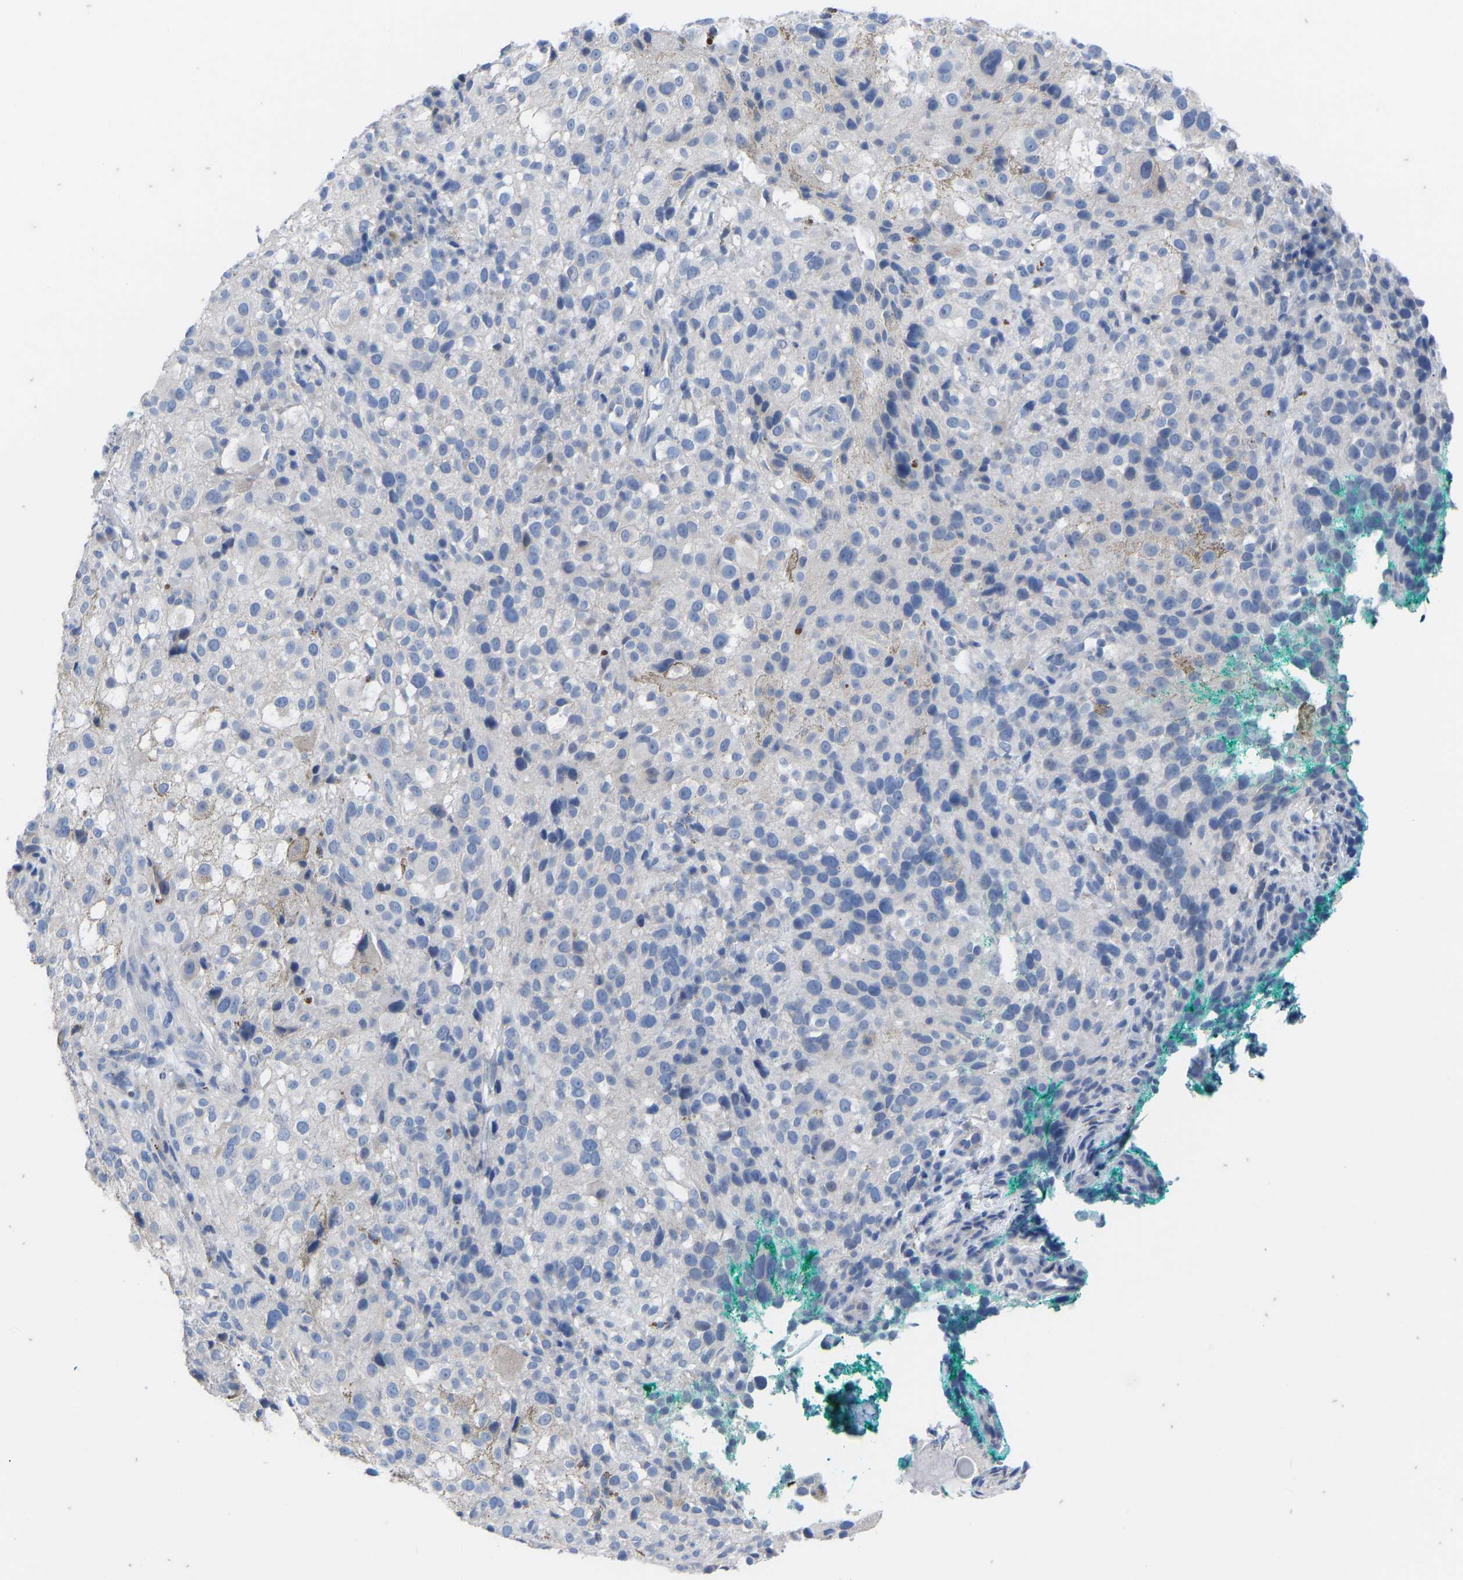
{"staining": {"intensity": "negative", "quantity": "none", "location": "none"}, "tissue": "melanoma", "cell_type": "Tumor cells", "image_type": "cancer", "snomed": [{"axis": "morphology", "description": "Necrosis, NOS"}, {"axis": "morphology", "description": "Malignant melanoma, NOS"}, {"axis": "topography", "description": "Skin"}], "caption": "A histopathology image of human melanoma is negative for staining in tumor cells.", "gene": "OLIG2", "patient": {"sex": "female", "age": 87}}